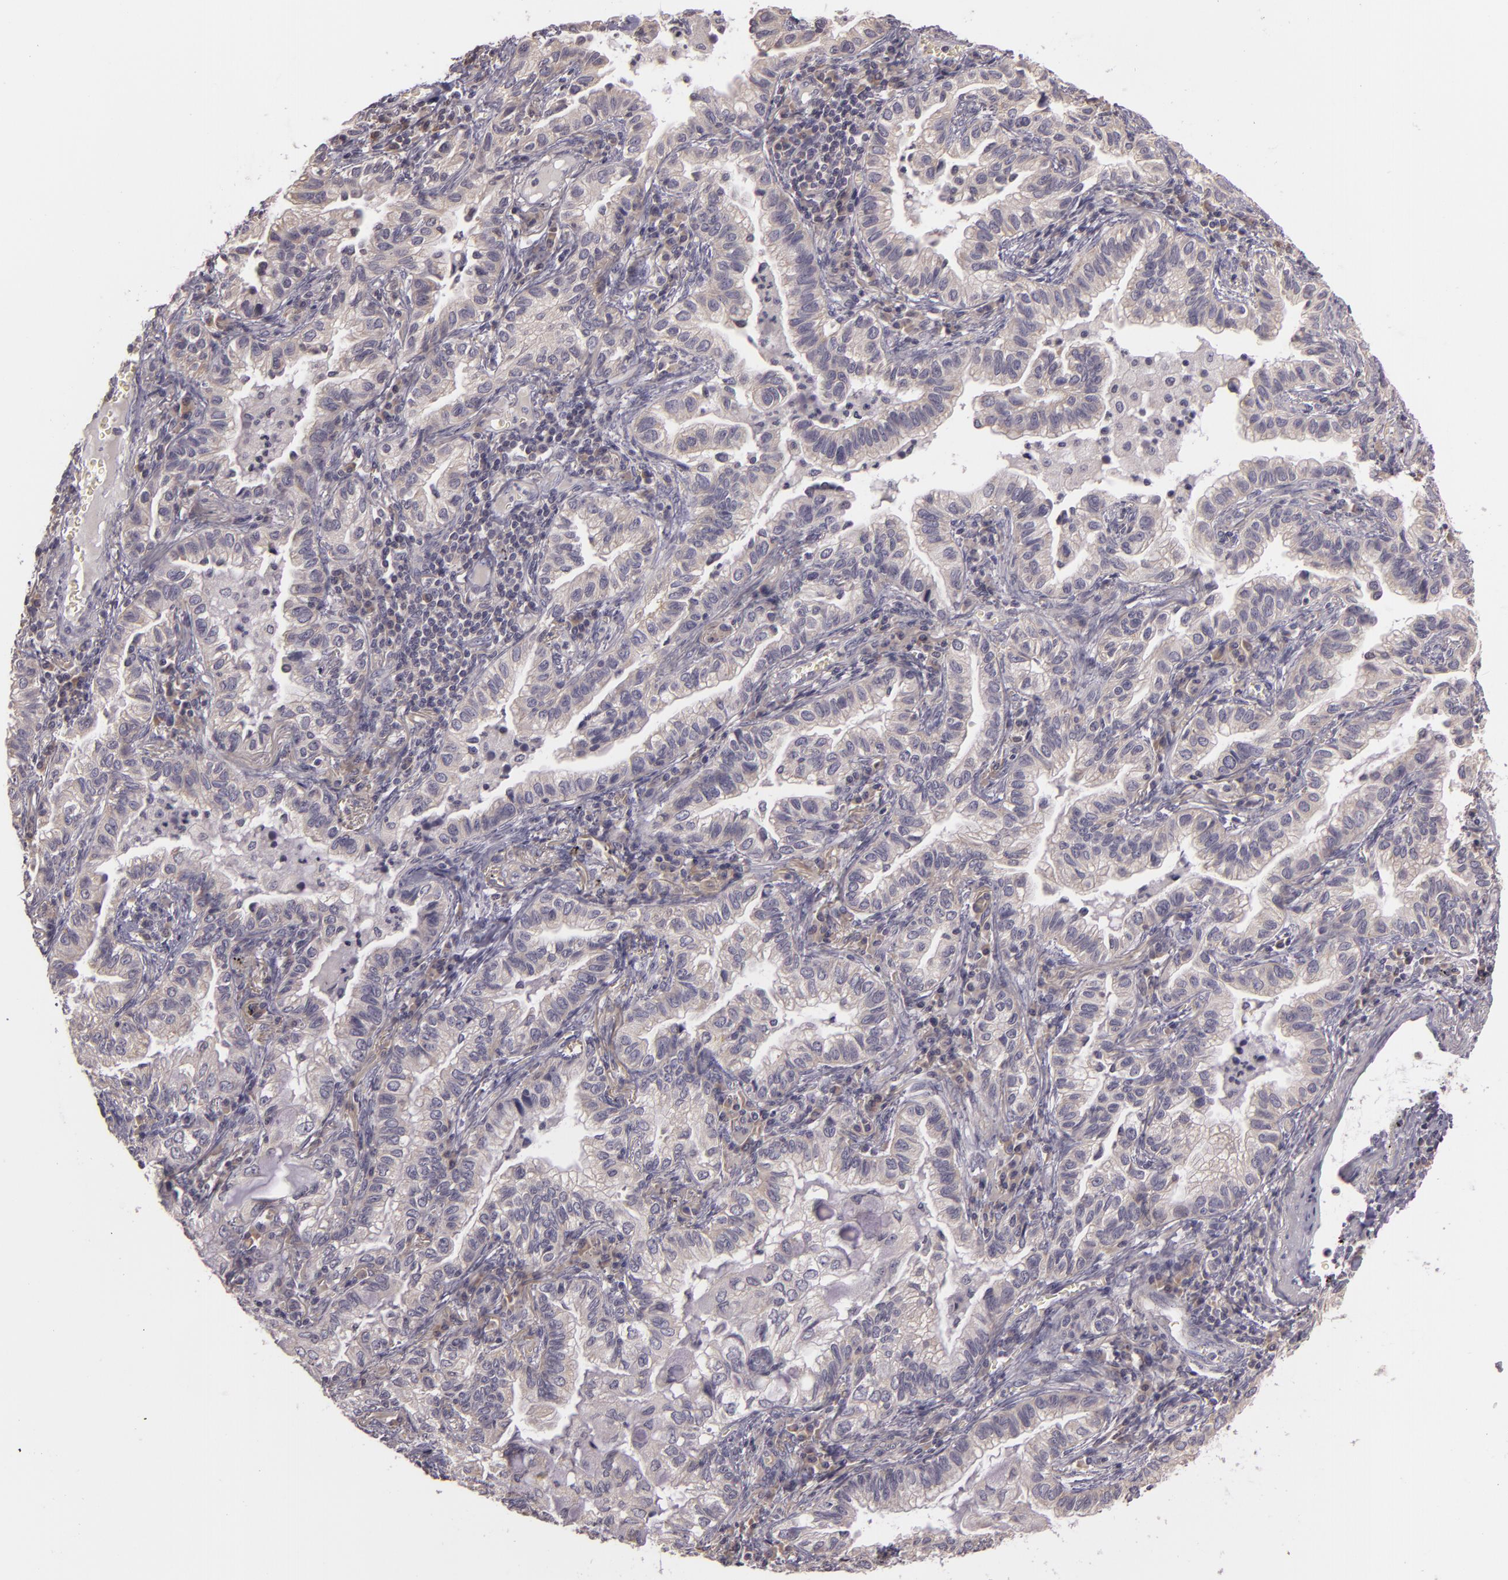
{"staining": {"intensity": "weak", "quantity": "<25%", "location": "cytoplasmic/membranous"}, "tissue": "lung cancer", "cell_type": "Tumor cells", "image_type": "cancer", "snomed": [{"axis": "morphology", "description": "Adenocarcinoma, NOS"}, {"axis": "topography", "description": "Lung"}], "caption": "High power microscopy photomicrograph of an immunohistochemistry image of lung cancer, revealing no significant staining in tumor cells.", "gene": "RALGAPA1", "patient": {"sex": "female", "age": 50}}